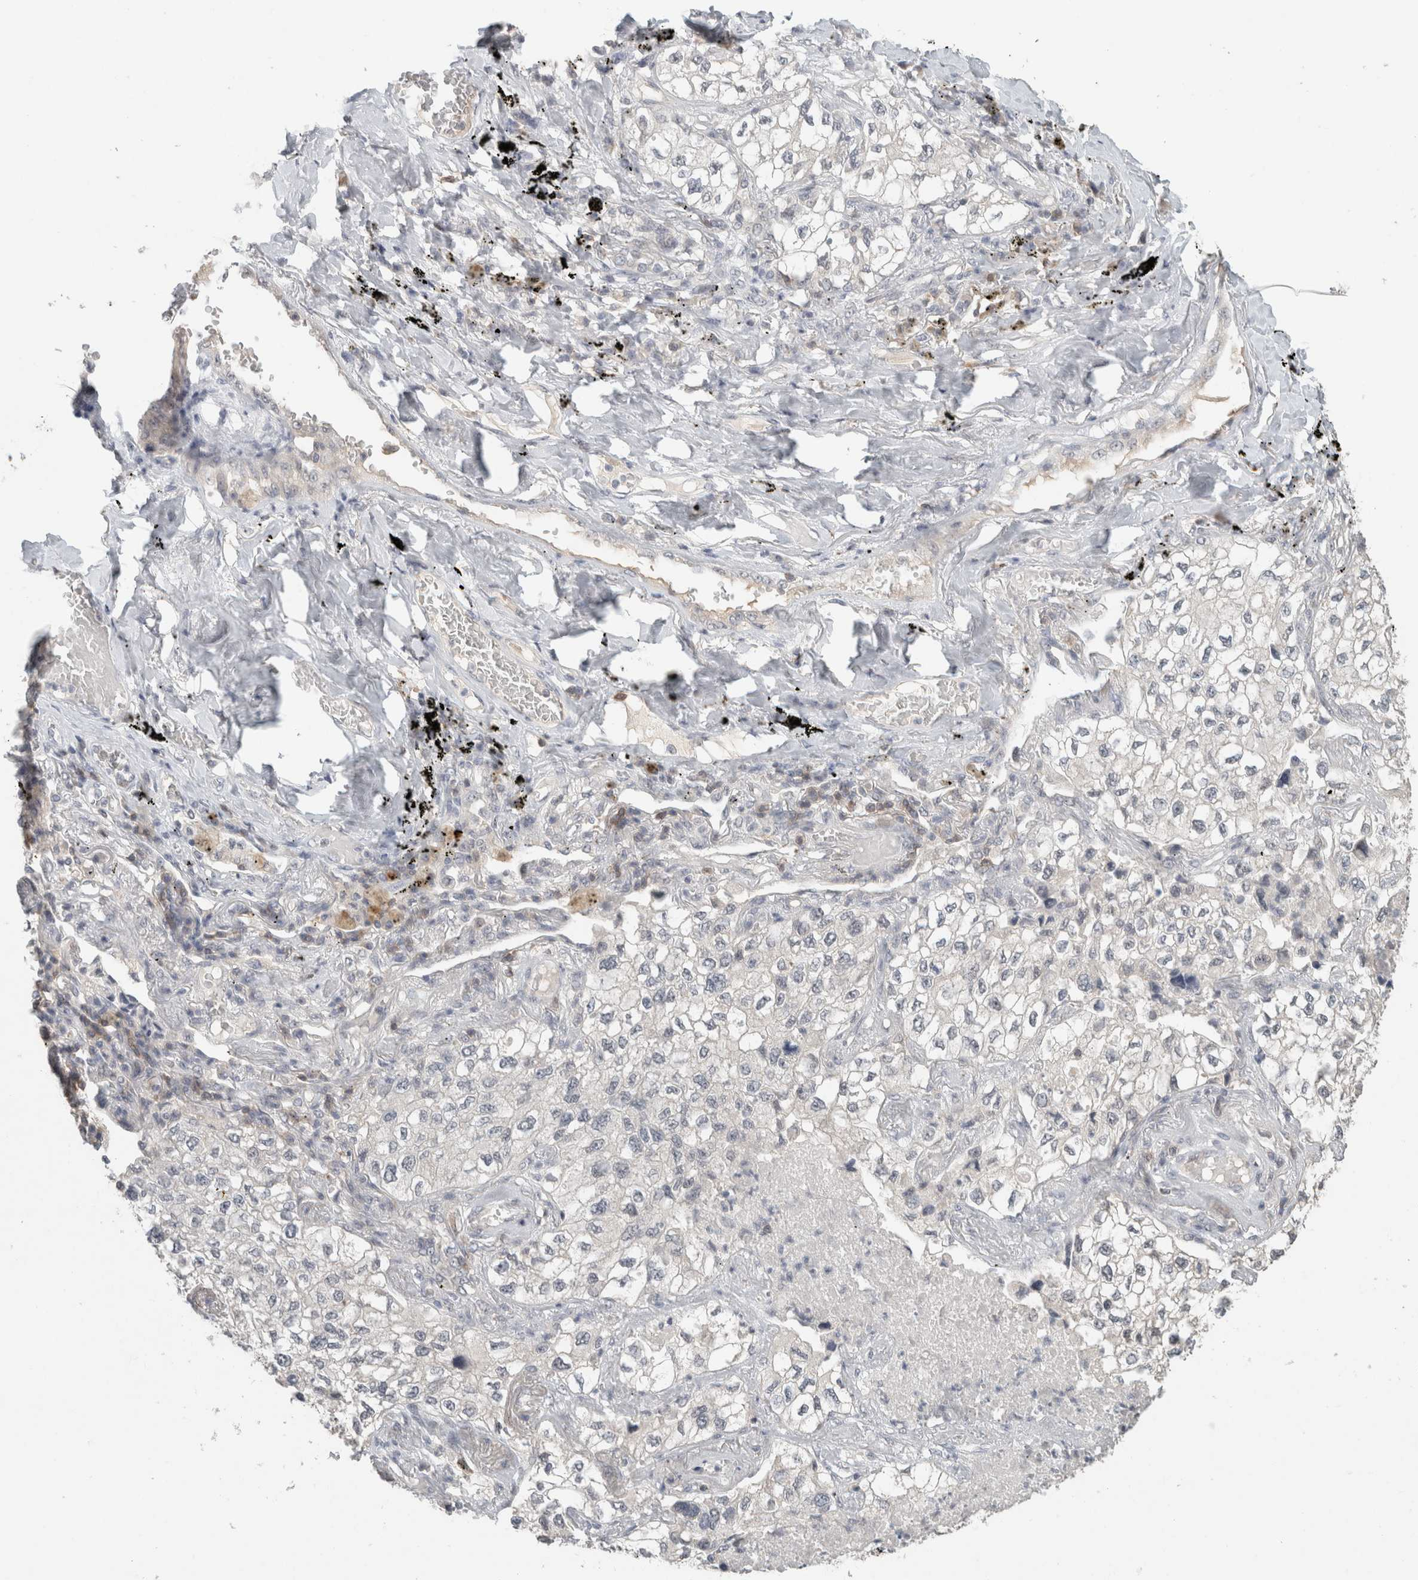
{"staining": {"intensity": "negative", "quantity": "none", "location": "none"}, "tissue": "lung cancer", "cell_type": "Tumor cells", "image_type": "cancer", "snomed": [{"axis": "morphology", "description": "Adenocarcinoma, NOS"}, {"axis": "topography", "description": "Lung"}], "caption": "Lung adenocarcinoma was stained to show a protein in brown. There is no significant staining in tumor cells.", "gene": "TRAT1", "patient": {"sex": "male", "age": 63}}